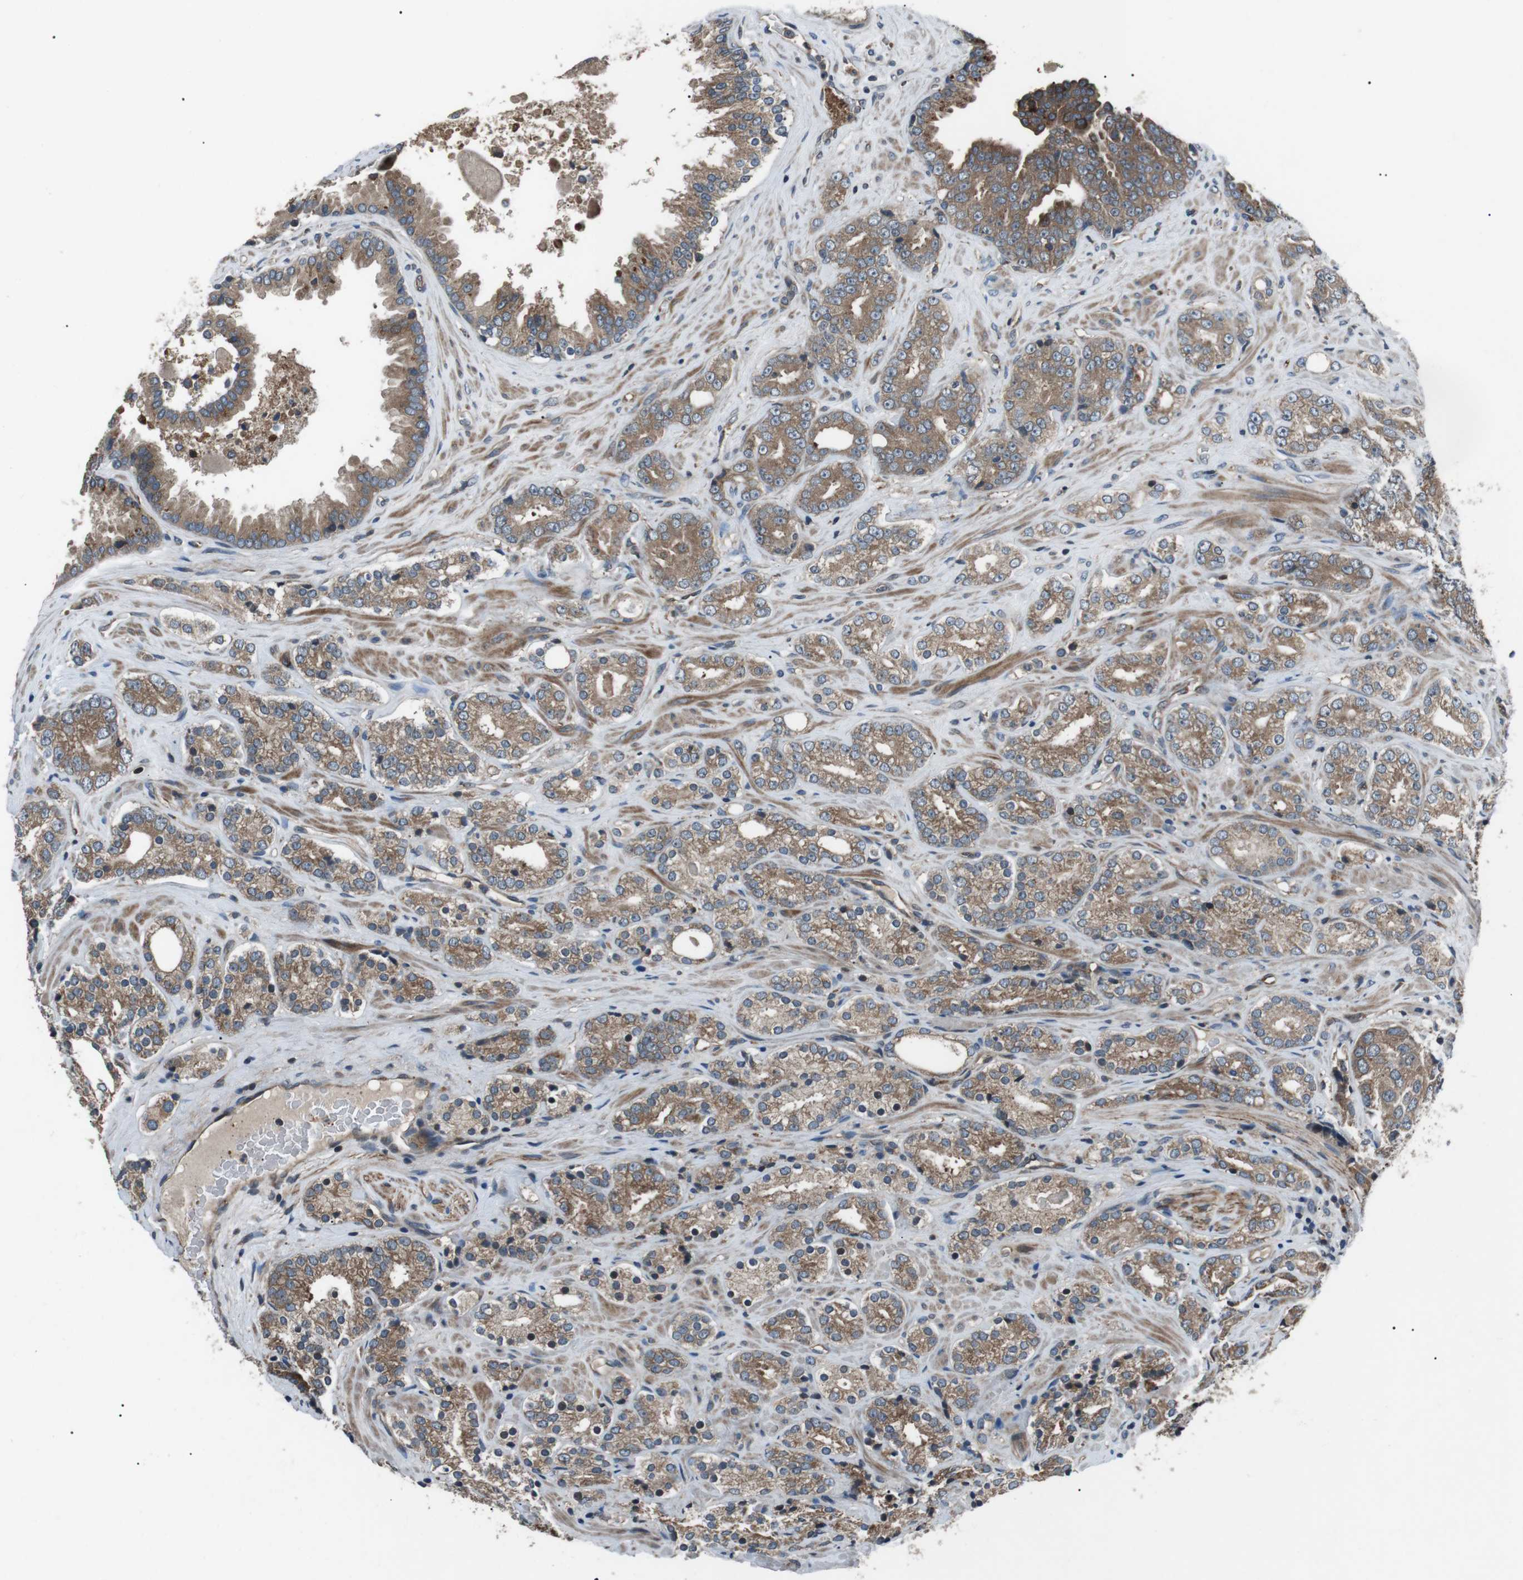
{"staining": {"intensity": "moderate", "quantity": ">75%", "location": "cytoplasmic/membranous"}, "tissue": "prostate cancer", "cell_type": "Tumor cells", "image_type": "cancer", "snomed": [{"axis": "morphology", "description": "Adenocarcinoma, High grade"}, {"axis": "topography", "description": "Prostate"}], "caption": "Adenocarcinoma (high-grade) (prostate) stained with a protein marker reveals moderate staining in tumor cells.", "gene": "GPR161", "patient": {"sex": "male", "age": 71}}